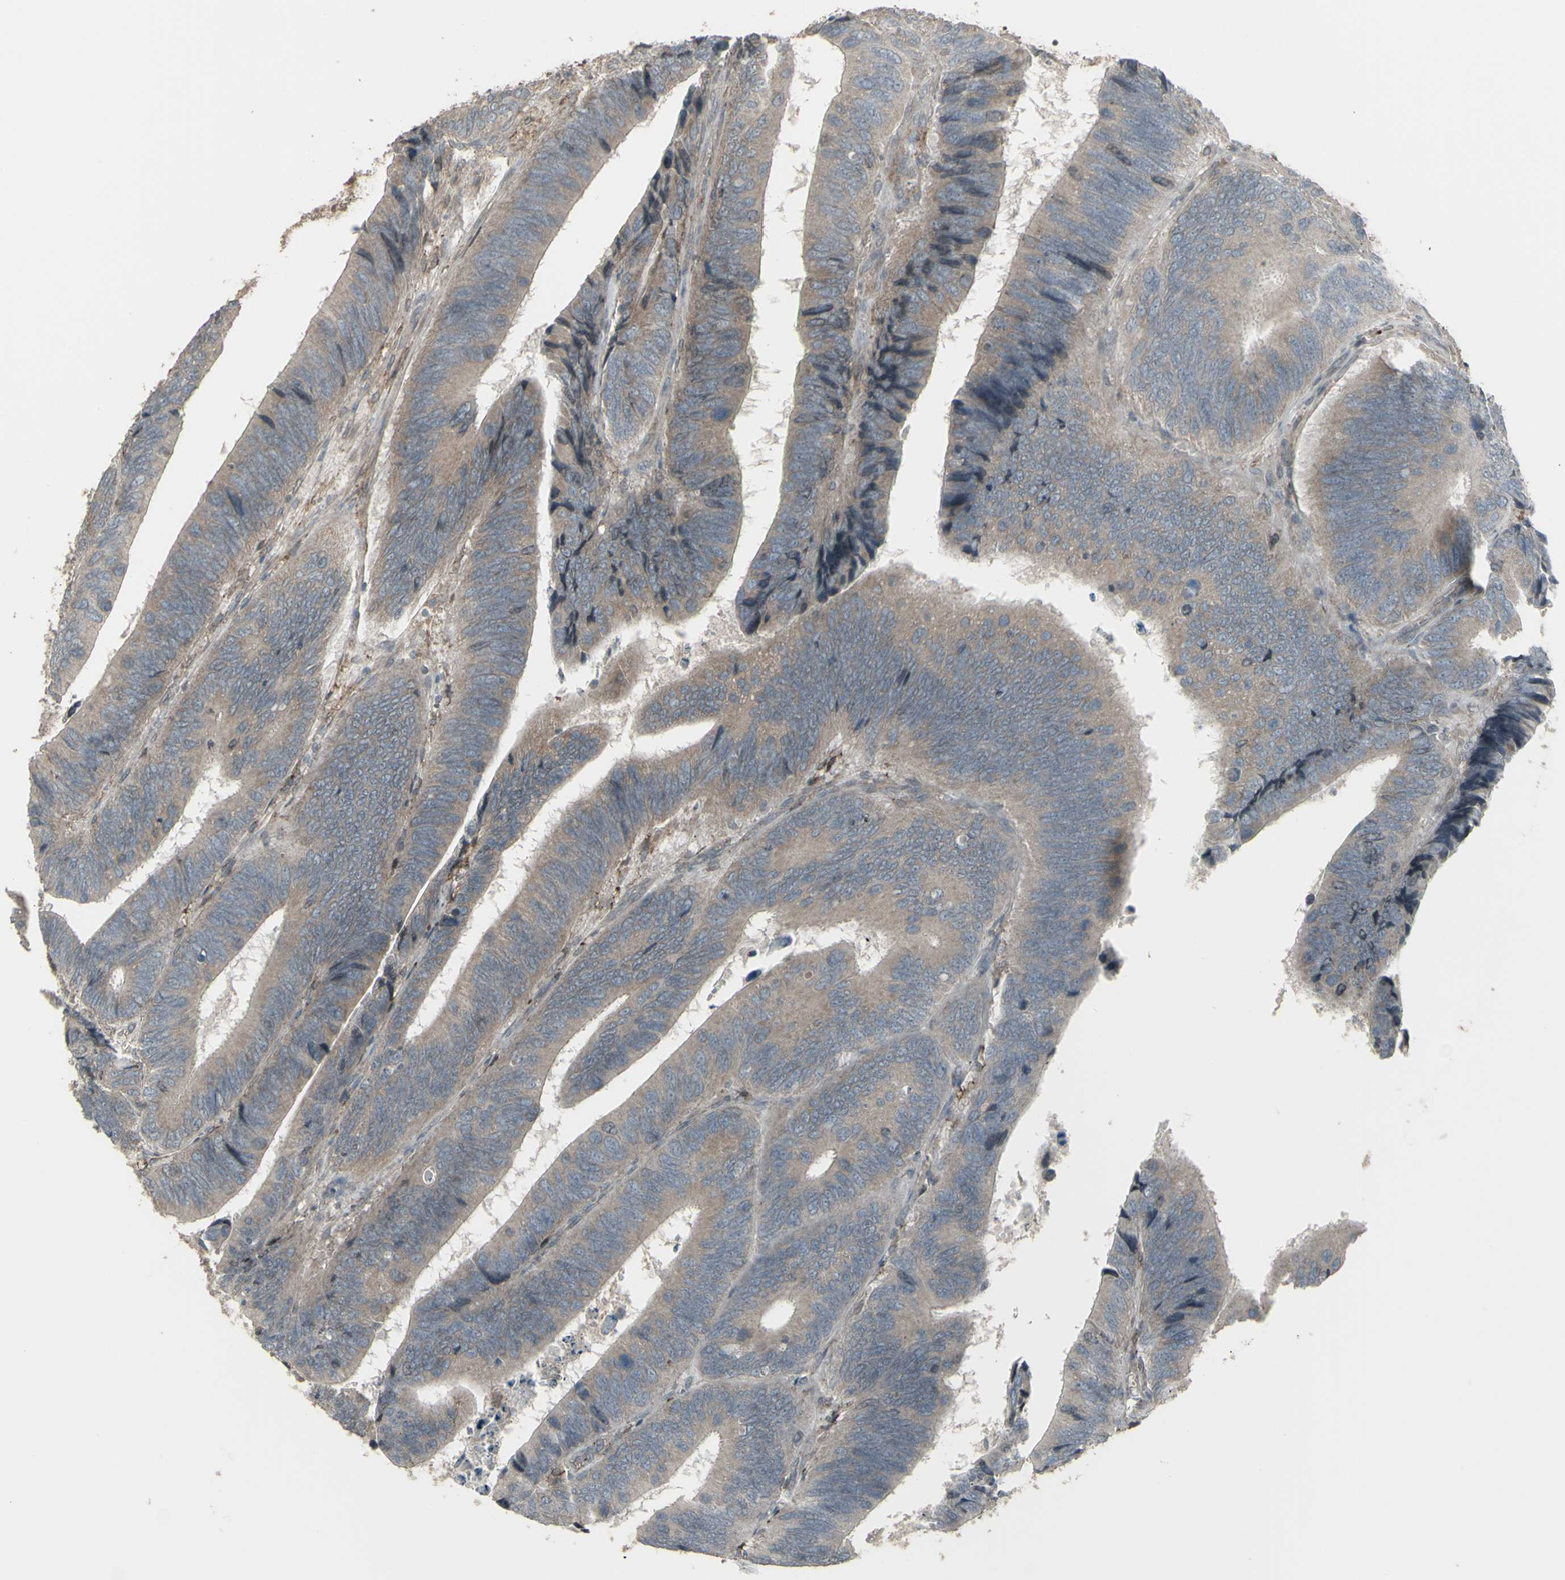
{"staining": {"intensity": "weak", "quantity": ">75%", "location": "cytoplasmic/membranous"}, "tissue": "colorectal cancer", "cell_type": "Tumor cells", "image_type": "cancer", "snomed": [{"axis": "morphology", "description": "Adenocarcinoma, NOS"}, {"axis": "topography", "description": "Colon"}], "caption": "IHC image of neoplastic tissue: colorectal cancer stained using immunohistochemistry (IHC) exhibits low levels of weak protein expression localized specifically in the cytoplasmic/membranous of tumor cells, appearing as a cytoplasmic/membranous brown color.", "gene": "SMO", "patient": {"sex": "male", "age": 72}}